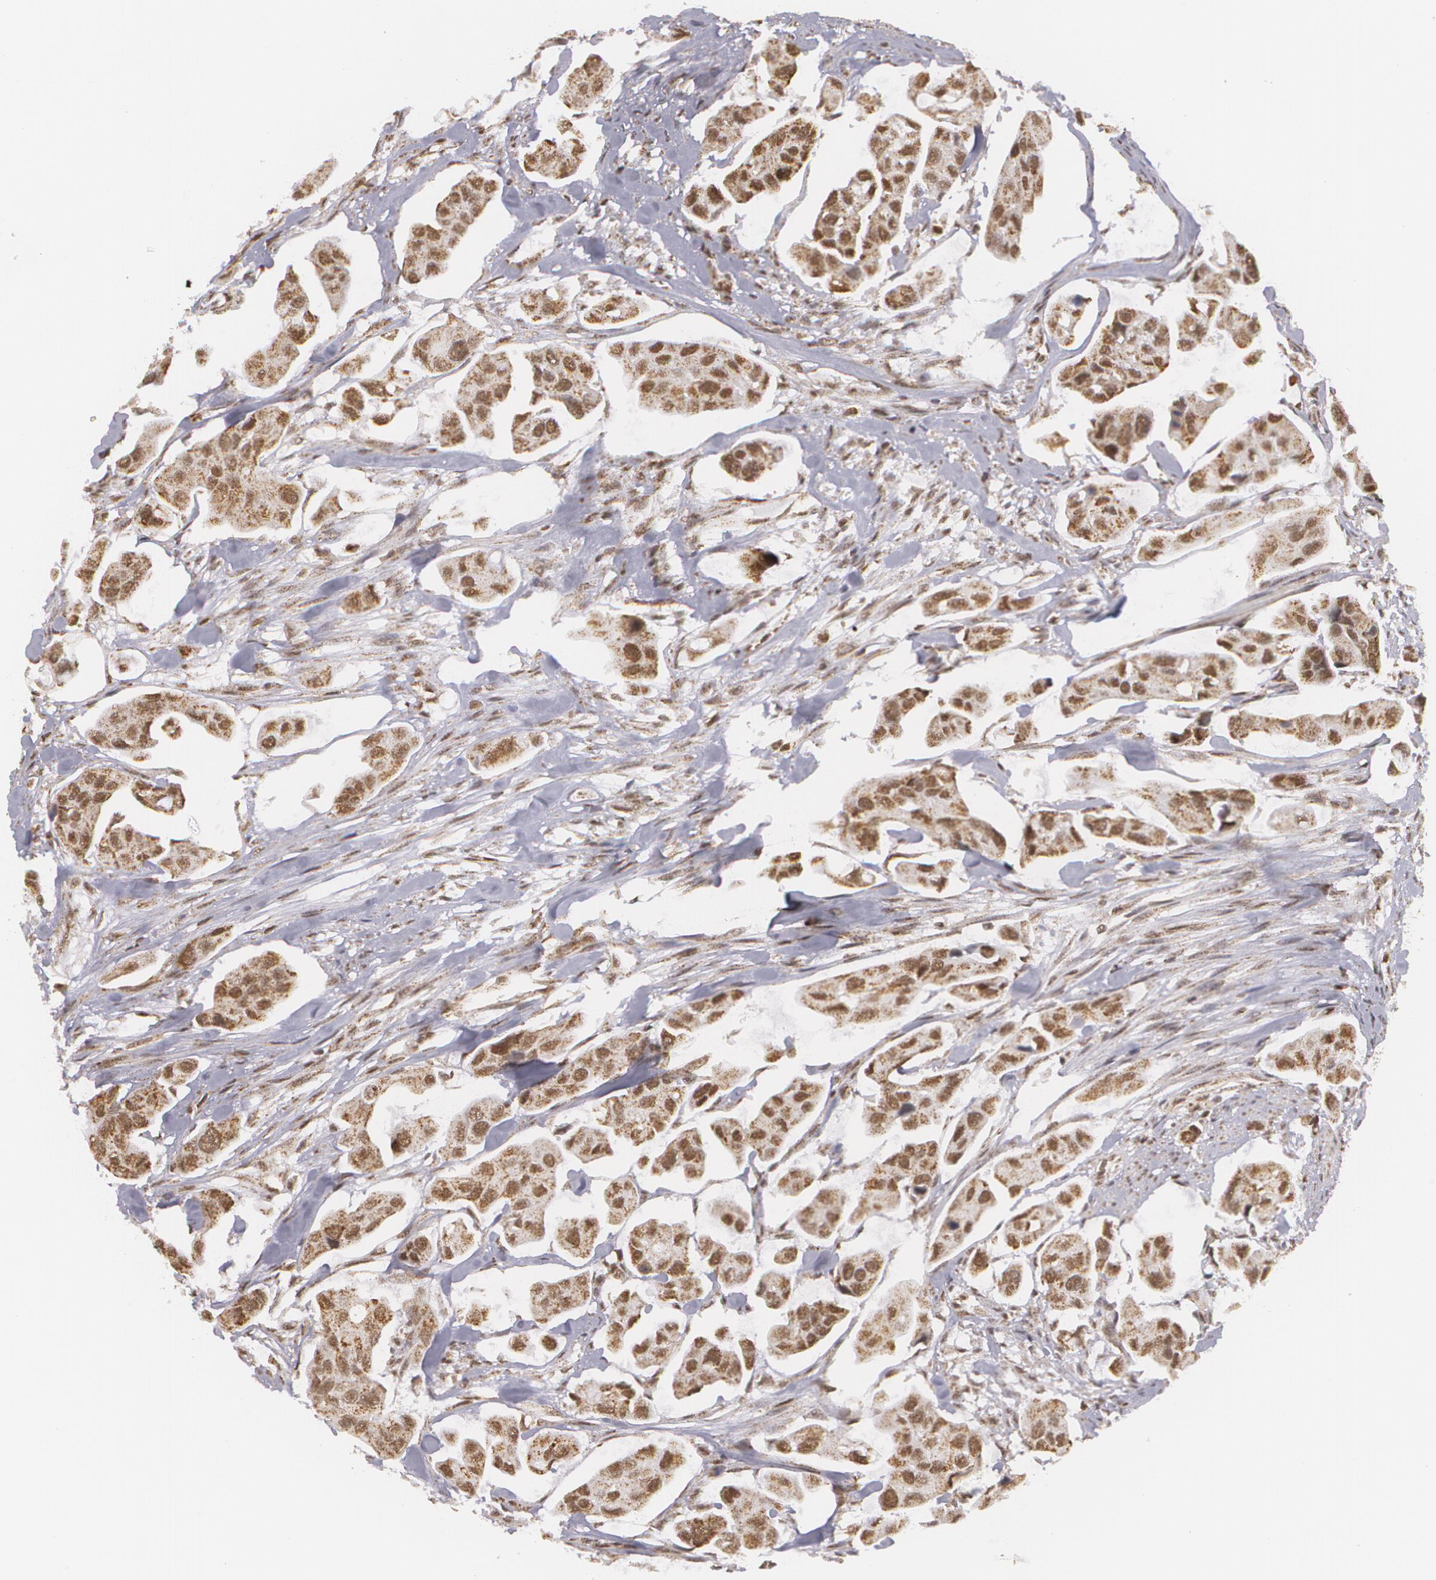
{"staining": {"intensity": "moderate", "quantity": ">75%", "location": "cytoplasmic/membranous,nuclear"}, "tissue": "urothelial cancer", "cell_type": "Tumor cells", "image_type": "cancer", "snomed": [{"axis": "morphology", "description": "Adenocarcinoma, NOS"}, {"axis": "topography", "description": "Urinary bladder"}], "caption": "Approximately >75% of tumor cells in human adenocarcinoma demonstrate moderate cytoplasmic/membranous and nuclear protein positivity as visualized by brown immunohistochemical staining.", "gene": "MXD1", "patient": {"sex": "male", "age": 61}}